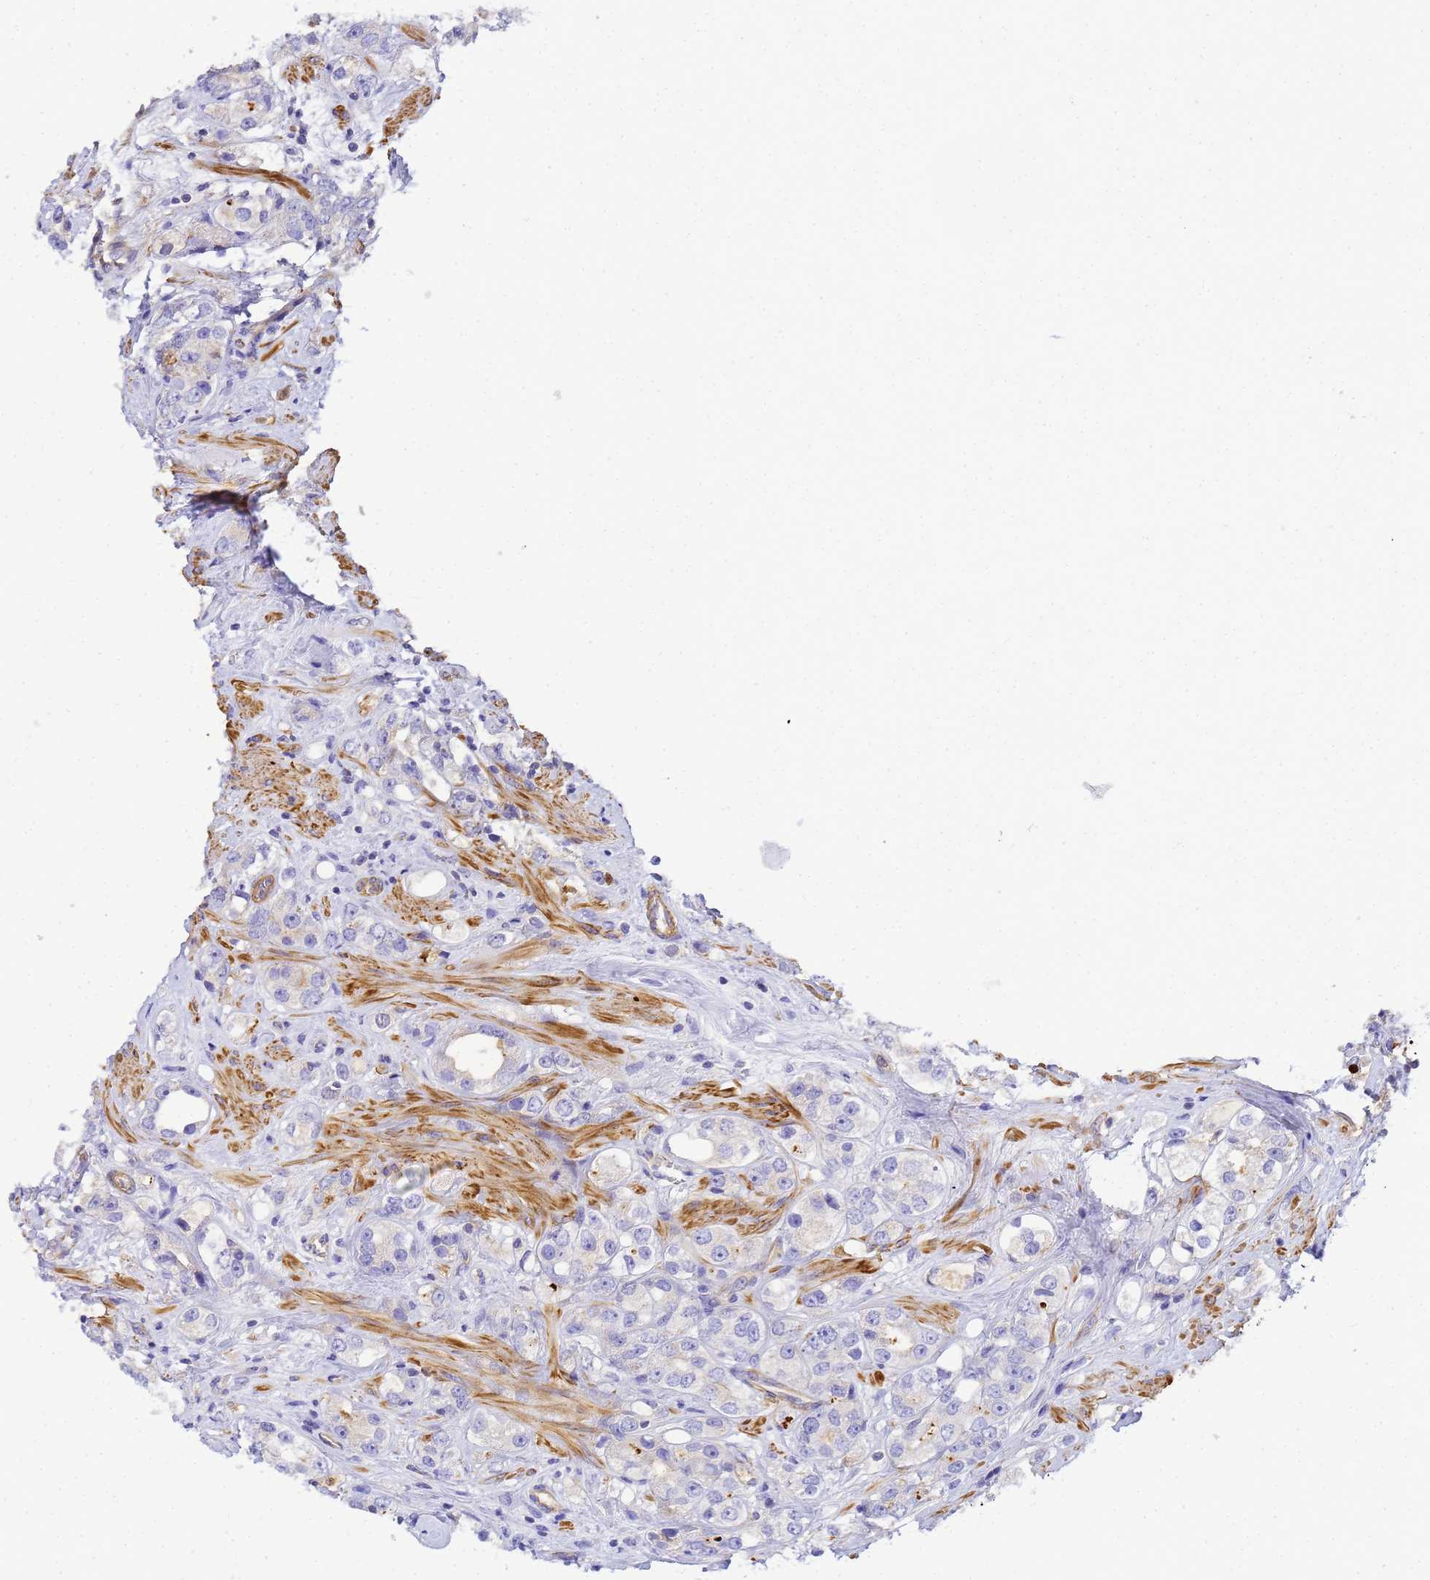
{"staining": {"intensity": "negative", "quantity": "none", "location": "none"}, "tissue": "prostate cancer", "cell_type": "Tumor cells", "image_type": "cancer", "snomed": [{"axis": "morphology", "description": "Adenocarcinoma, NOS"}, {"axis": "topography", "description": "Prostate"}], "caption": "DAB immunohistochemical staining of prostate cancer (adenocarcinoma) shows no significant expression in tumor cells.", "gene": "MYL12A", "patient": {"sex": "male", "age": 79}}